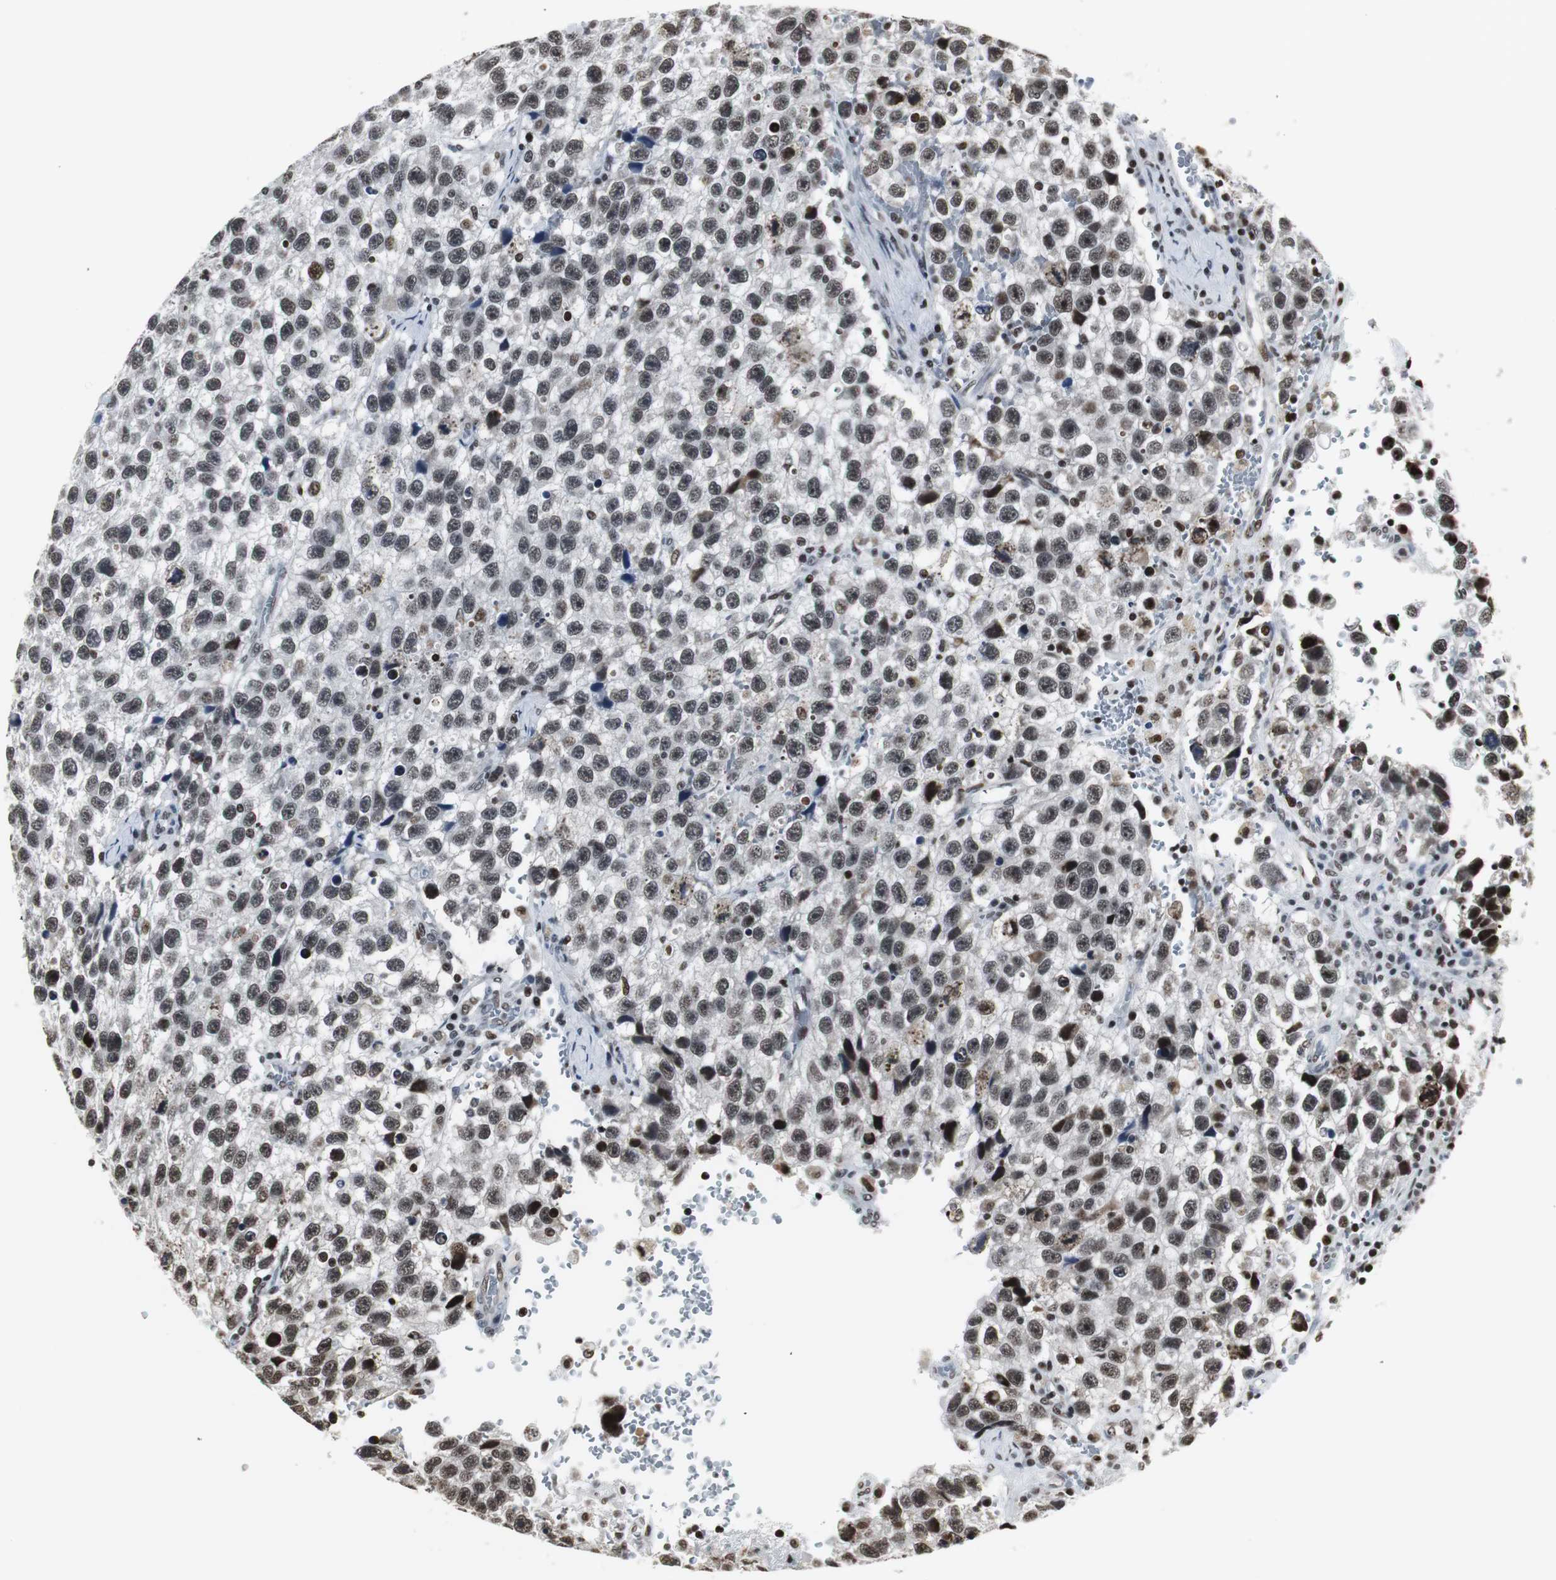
{"staining": {"intensity": "moderate", "quantity": ">75%", "location": "nuclear"}, "tissue": "testis cancer", "cell_type": "Tumor cells", "image_type": "cancer", "snomed": [{"axis": "morphology", "description": "Seminoma, NOS"}, {"axis": "topography", "description": "Testis"}], "caption": "High-power microscopy captured an immunohistochemistry (IHC) photomicrograph of seminoma (testis), revealing moderate nuclear staining in approximately >75% of tumor cells.", "gene": "PARN", "patient": {"sex": "male", "age": 33}}